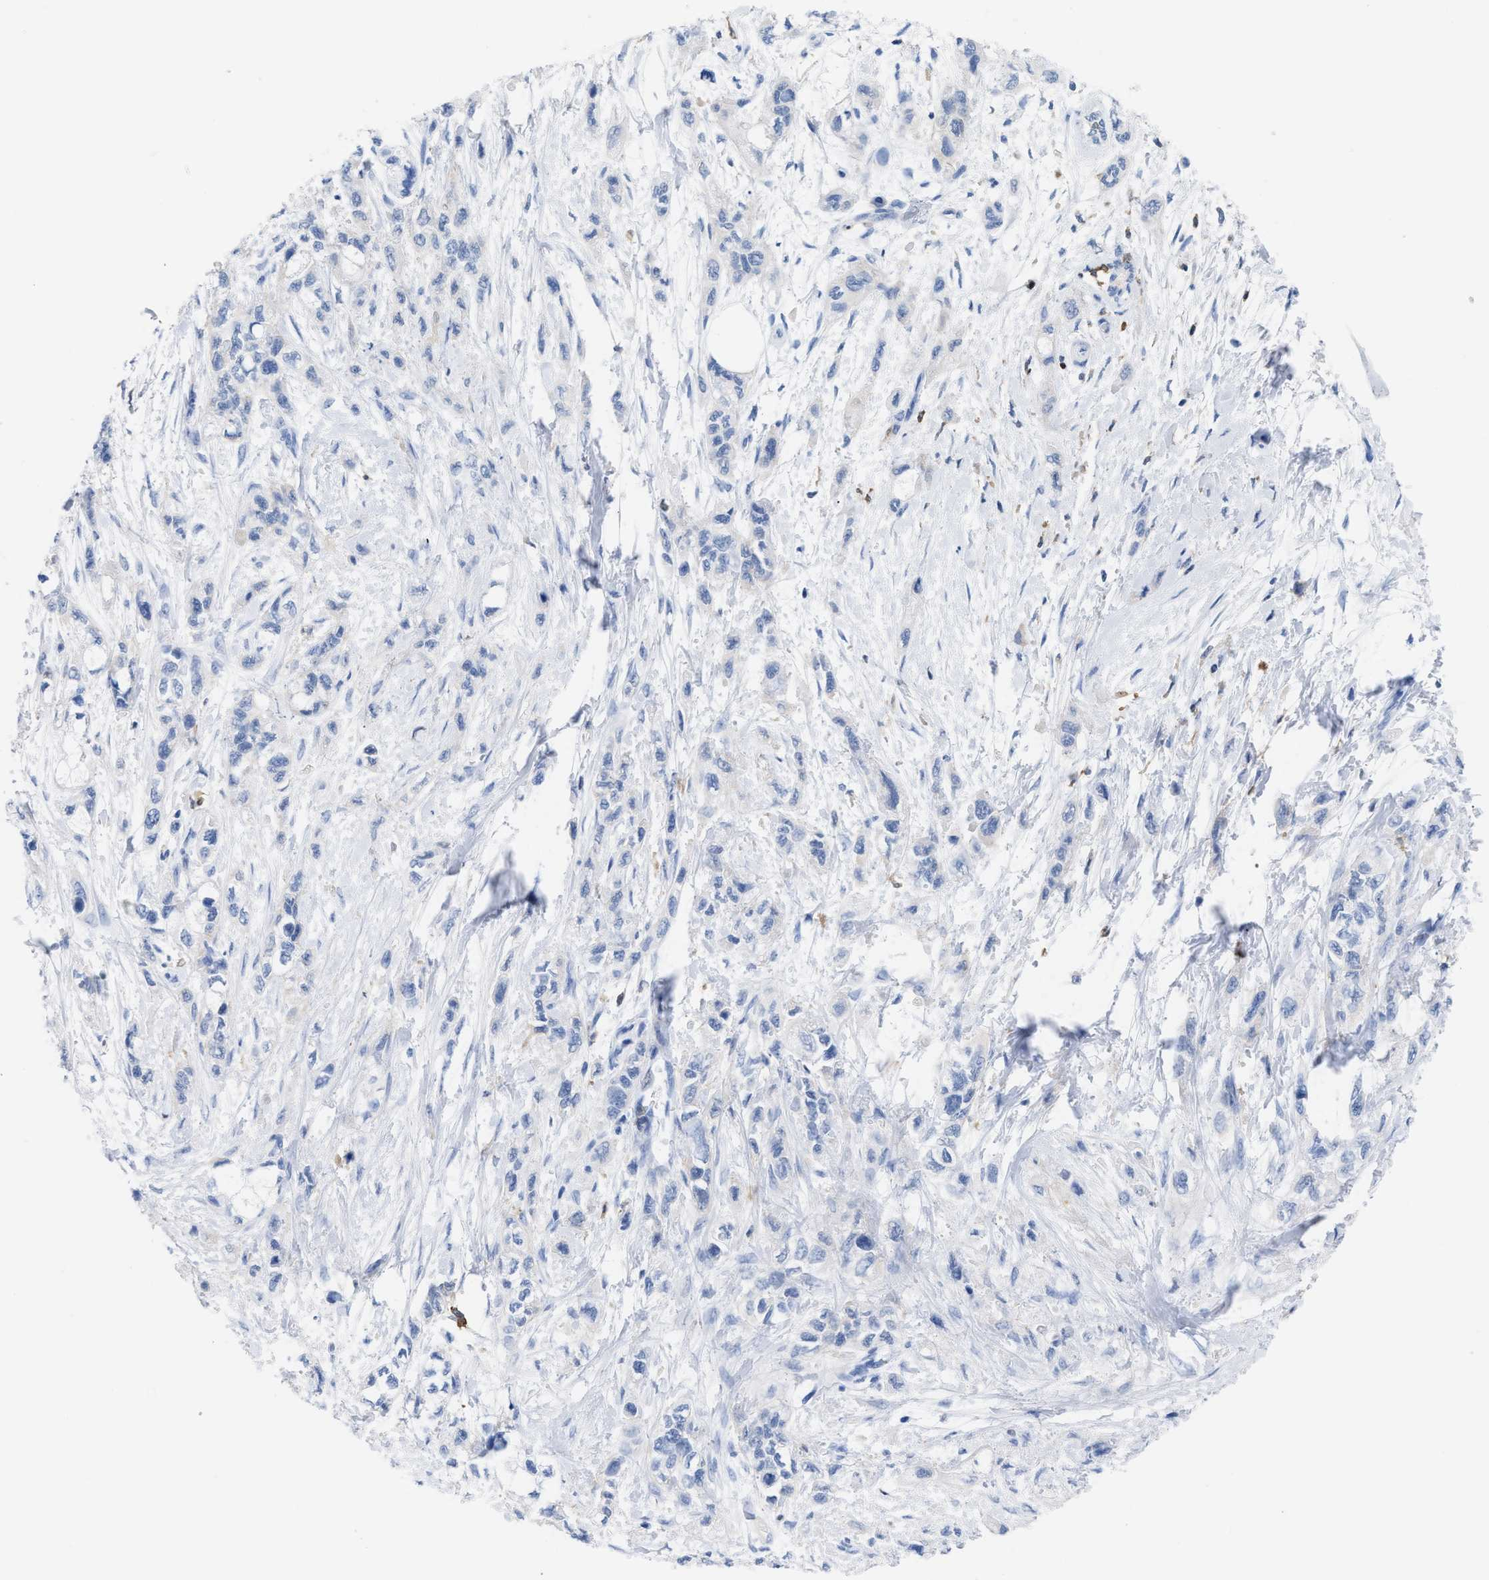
{"staining": {"intensity": "negative", "quantity": "none", "location": "none"}, "tissue": "pancreatic cancer", "cell_type": "Tumor cells", "image_type": "cancer", "snomed": [{"axis": "morphology", "description": "Adenocarcinoma, NOS"}, {"axis": "topography", "description": "Pancreas"}], "caption": "This is an immunohistochemistry (IHC) micrograph of human adenocarcinoma (pancreatic). There is no expression in tumor cells.", "gene": "LCP1", "patient": {"sex": "male", "age": 74}}